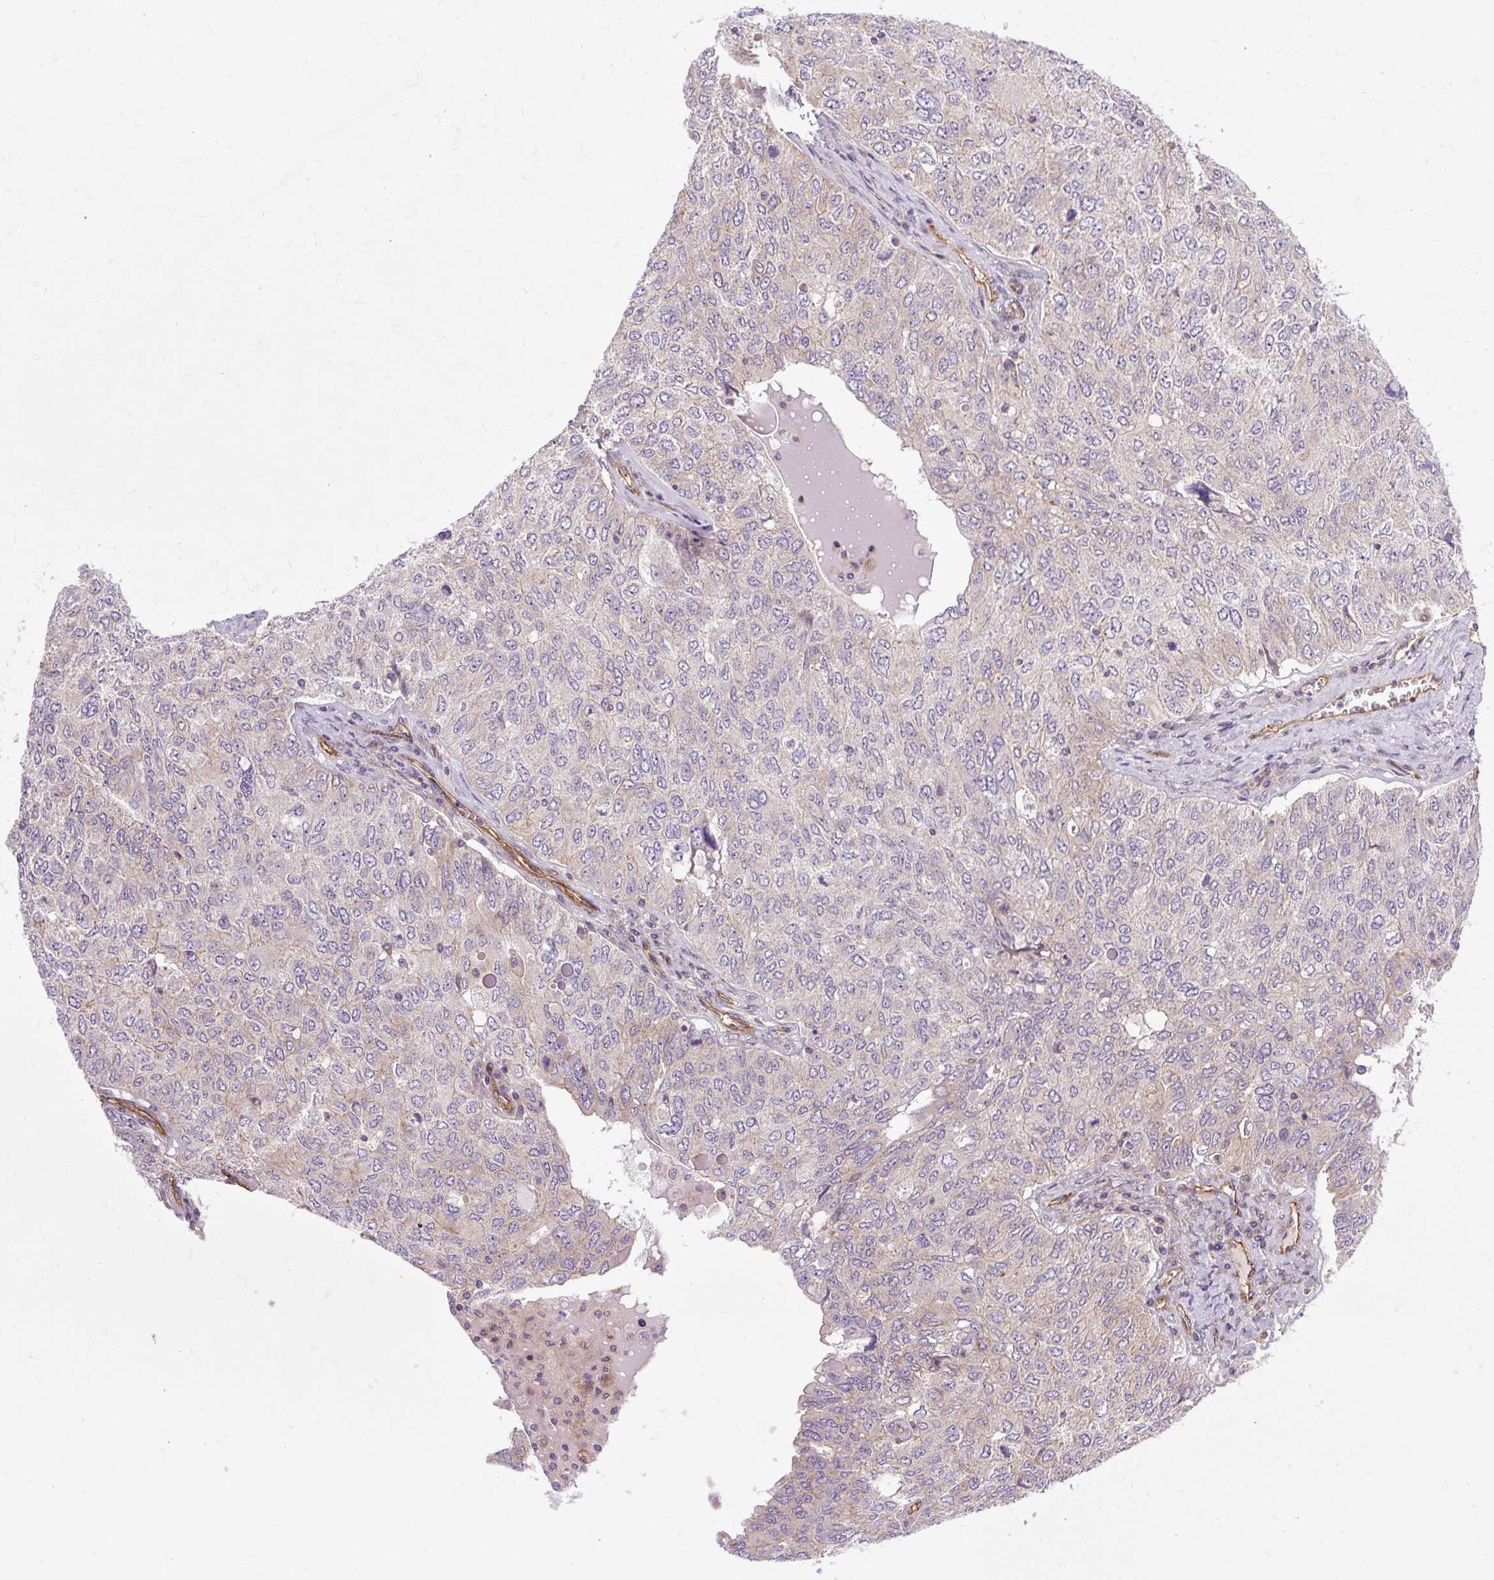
{"staining": {"intensity": "negative", "quantity": "none", "location": "none"}, "tissue": "ovarian cancer", "cell_type": "Tumor cells", "image_type": "cancer", "snomed": [{"axis": "morphology", "description": "Carcinoma, endometroid"}, {"axis": "topography", "description": "Ovary"}], "caption": "This micrograph is of ovarian cancer stained with immunohistochemistry to label a protein in brown with the nuclei are counter-stained blue. There is no expression in tumor cells.", "gene": "CCDC93", "patient": {"sex": "female", "age": 62}}